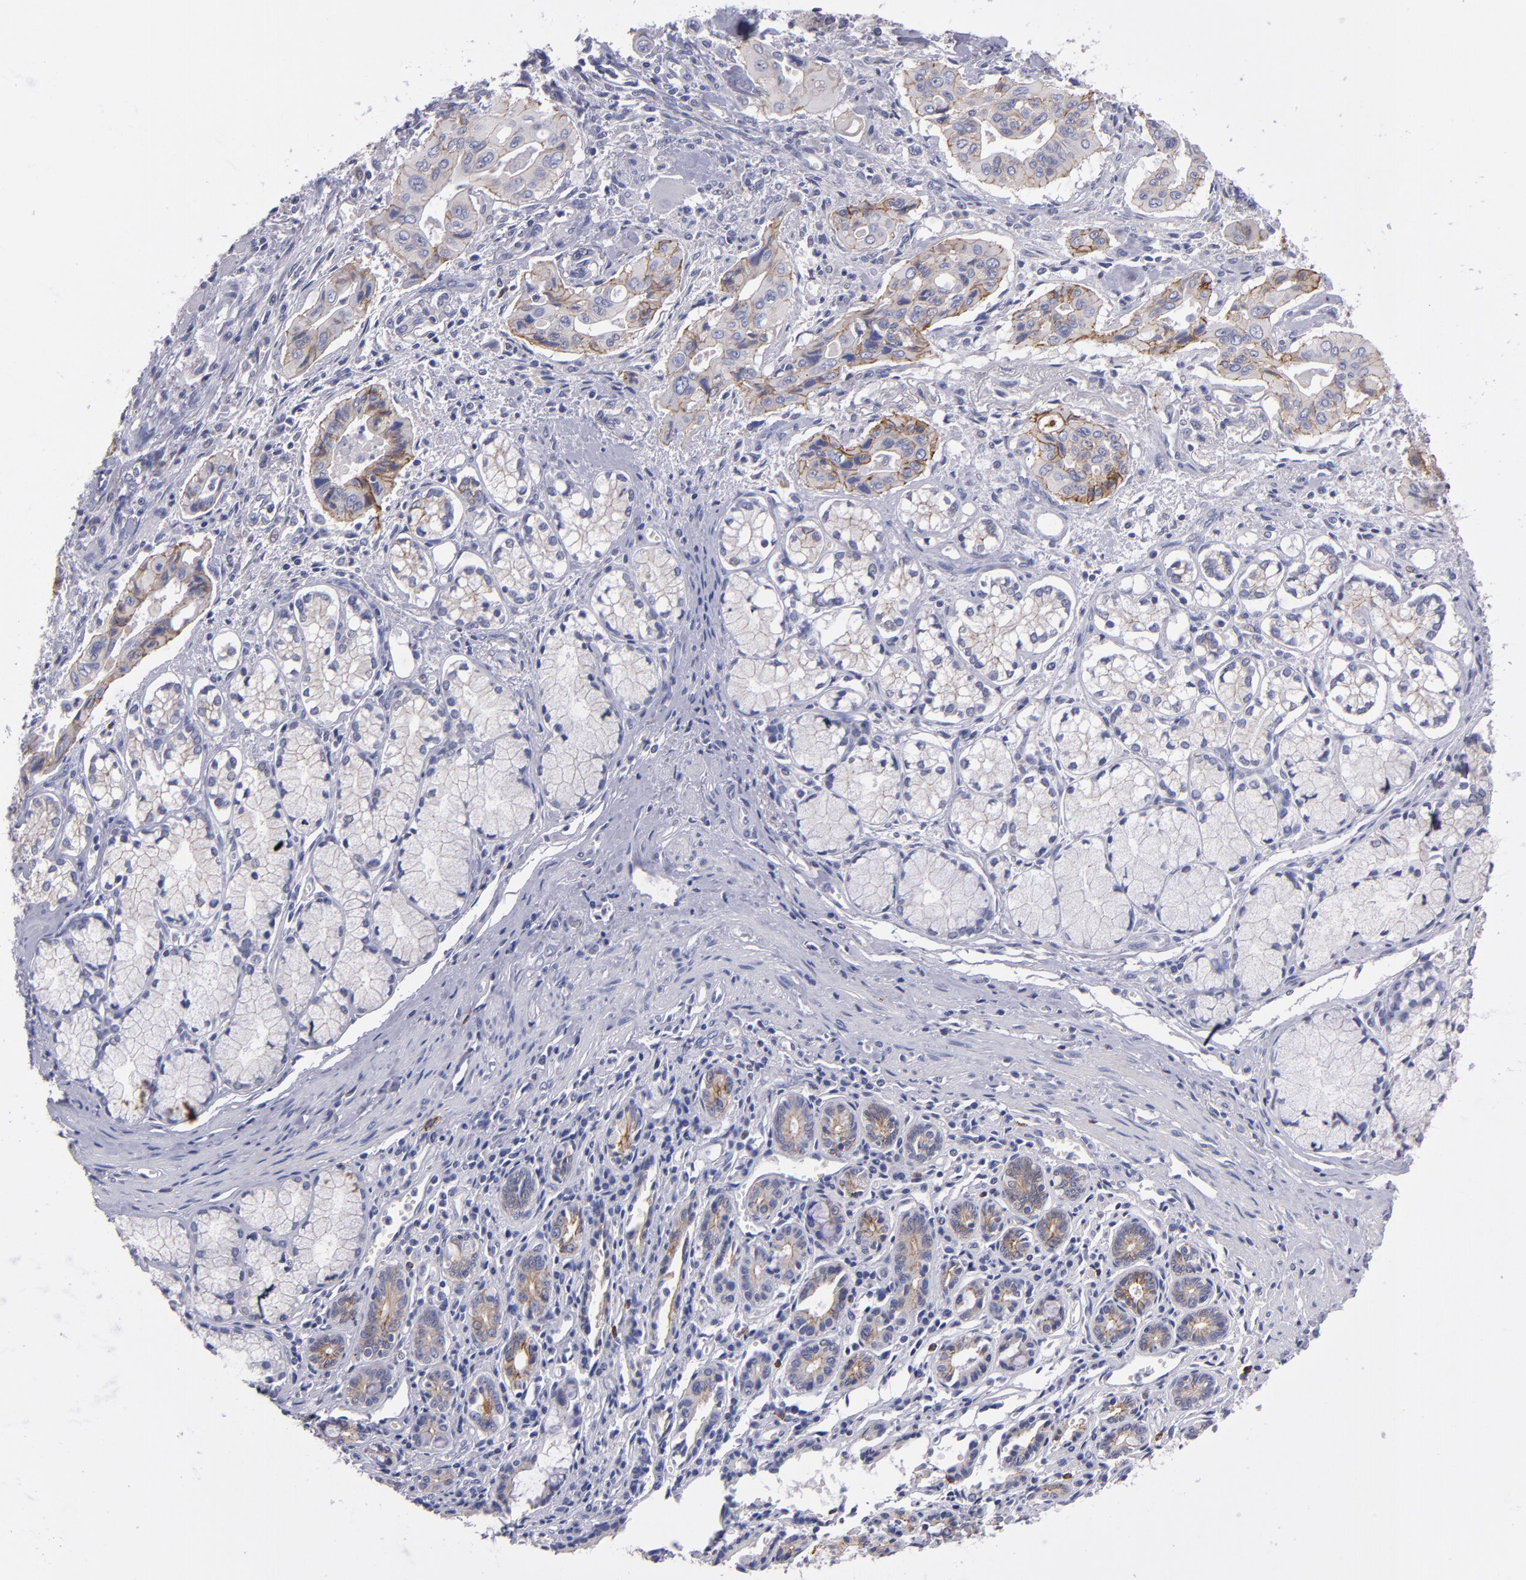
{"staining": {"intensity": "moderate", "quantity": ">75%", "location": "cytoplasmic/membranous"}, "tissue": "pancreatic cancer", "cell_type": "Tumor cells", "image_type": "cancer", "snomed": [{"axis": "morphology", "description": "Adenocarcinoma, NOS"}, {"axis": "topography", "description": "Pancreas"}], "caption": "Human pancreatic adenocarcinoma stained for a protein (brown) shows moderate cytoplasmic/membranous positive staining in approximately >75% of tumor cells.", "gene": "CDH3", "patient": {"sex": "male", "age": 77}}